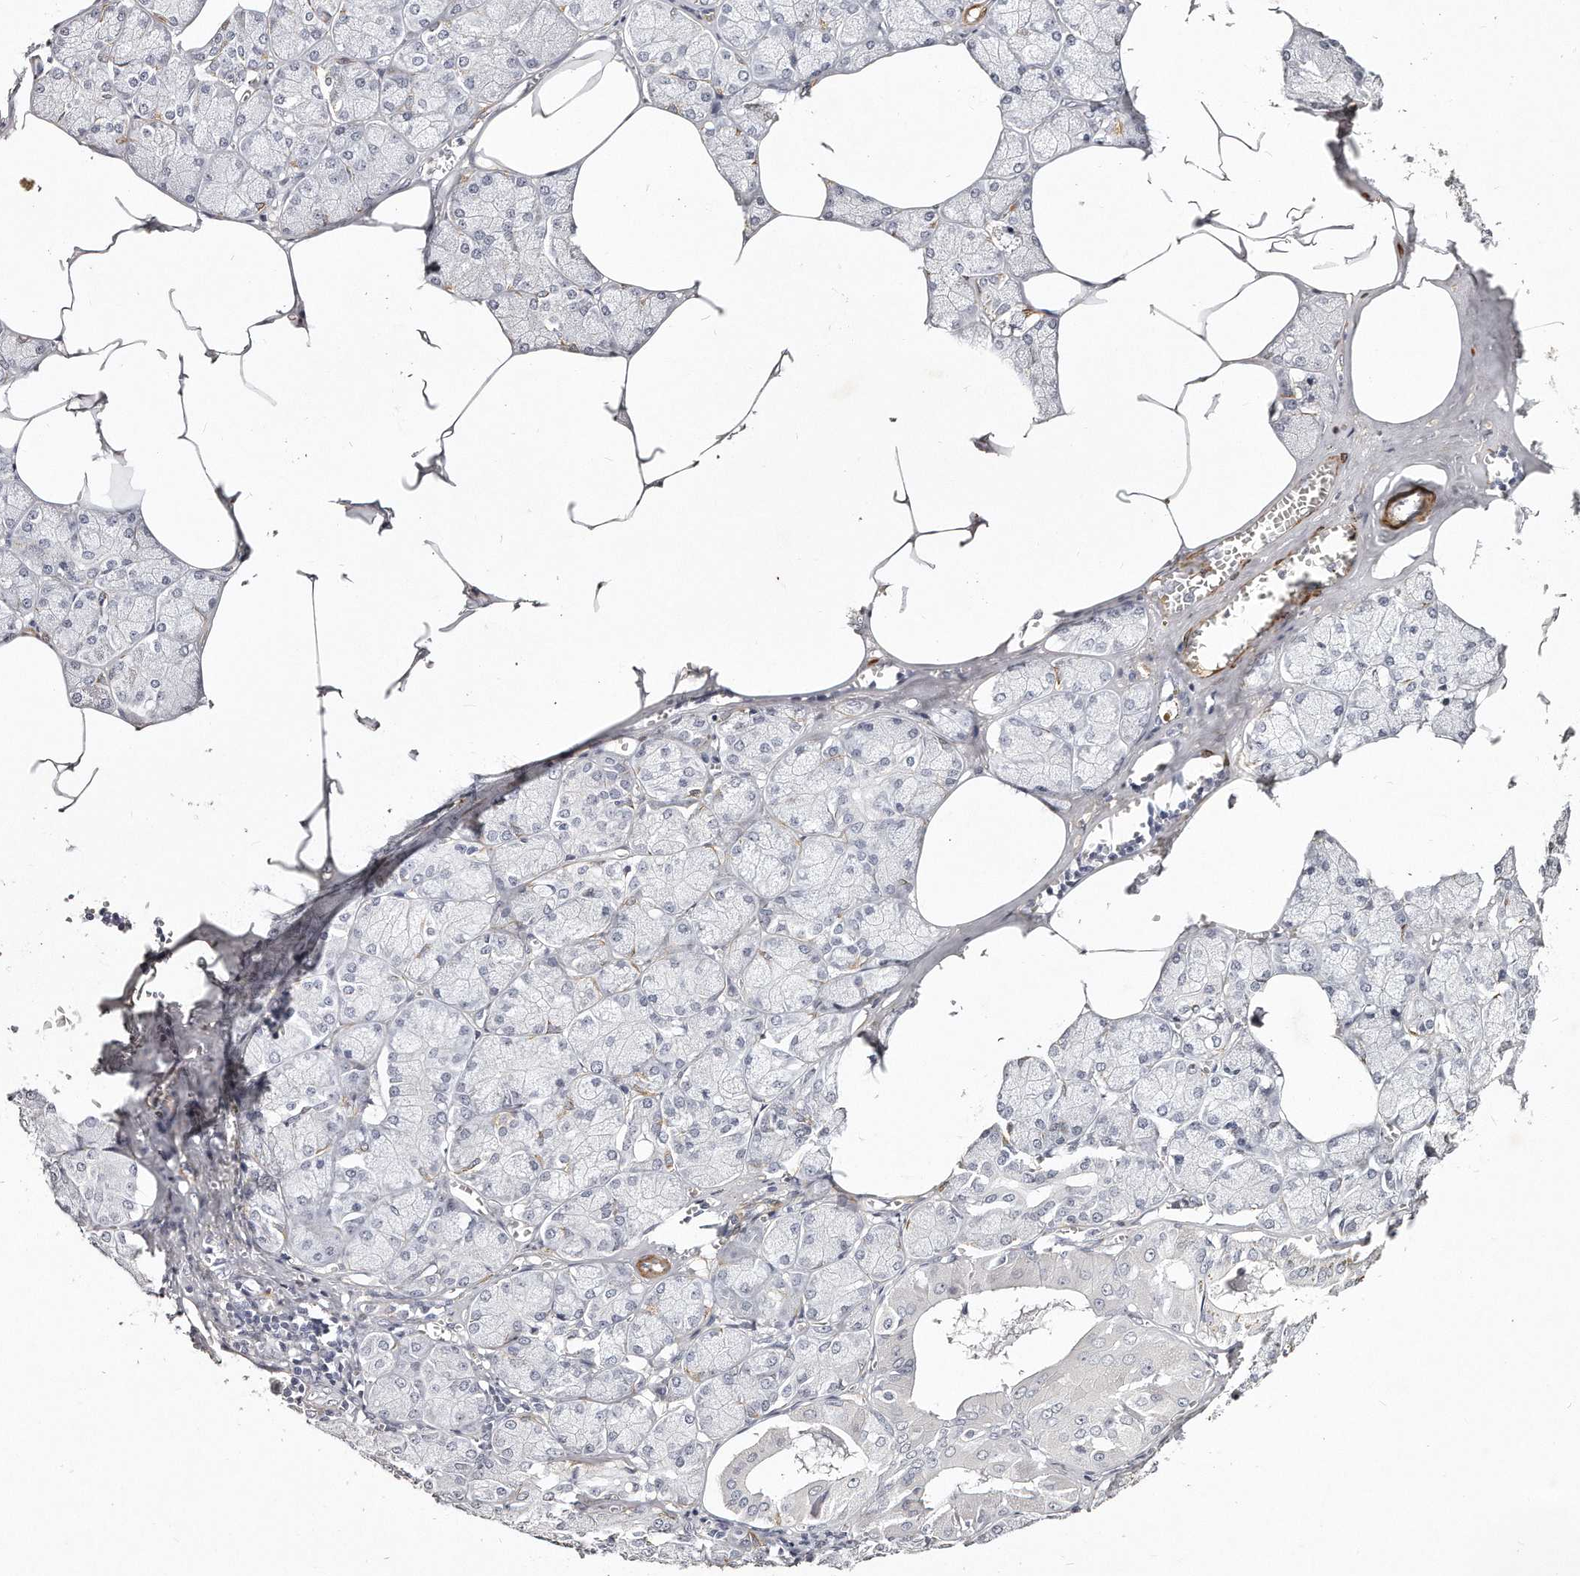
{"staining": {"intensity": "negative", "quantity": "none", "location": "none"}, "tissue": "salivary gland", "cell_type": "Glandular cells", "image_type": "normal", "snomed": [{"axis": "morphology", "description": "Normal tissue, NOS"}, {"axis": "topography", "description": "Salivary gland"}], "caption": "This photomicrograph is of normal salivary gland stained with immunohistochemistry (IHC) to label a protein in brown with the nuclei are counter-stained blue. There is no staining in glandular cells. (DAB IHC visualized using brightfield microscopy, high magnification).", "gene": "LMOD1", "patient": {"sex": "male", "age": 62}}